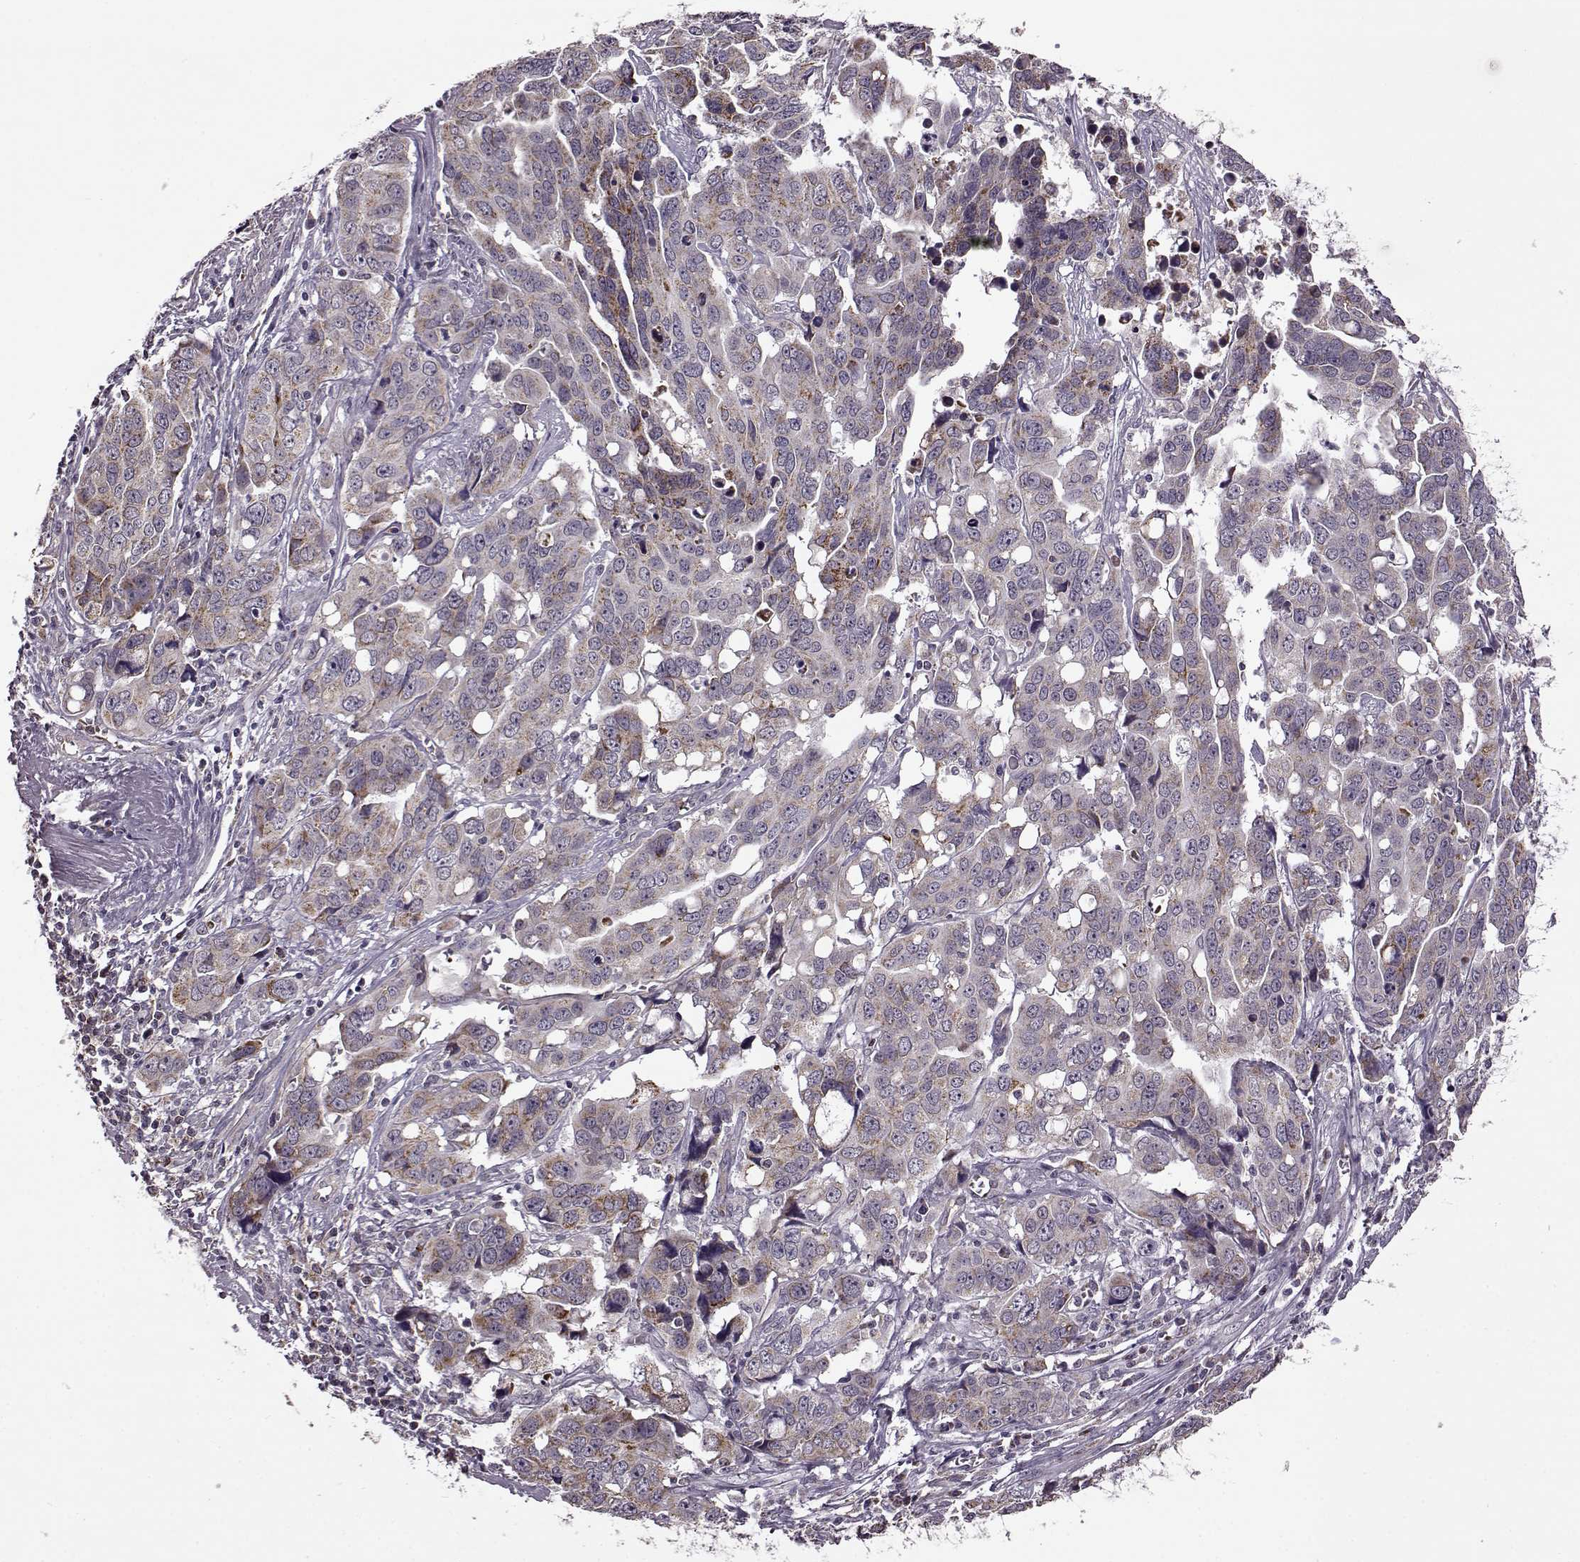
{"staining": {"intensity": "moderate", "quantity": ">75%", "location": "cytoplasmic/membranous"}, "tissue": "ovarian cancer", "cell_type": "Tumor cells", "image_type": "cancer", "snomed": [{"axis": "morphology", "description": "Carcinoma, endometroid"}, {"axis": "topography", "description": "Ovary"}], "caption": "Ovarian cancer (endometroid carcinoma) tissue shows moderate cytoplasmic/membranous positivity in about >75% of tumor cells", "gene": "MTSS1", "patient": {"sex": "female", "age": 78}}